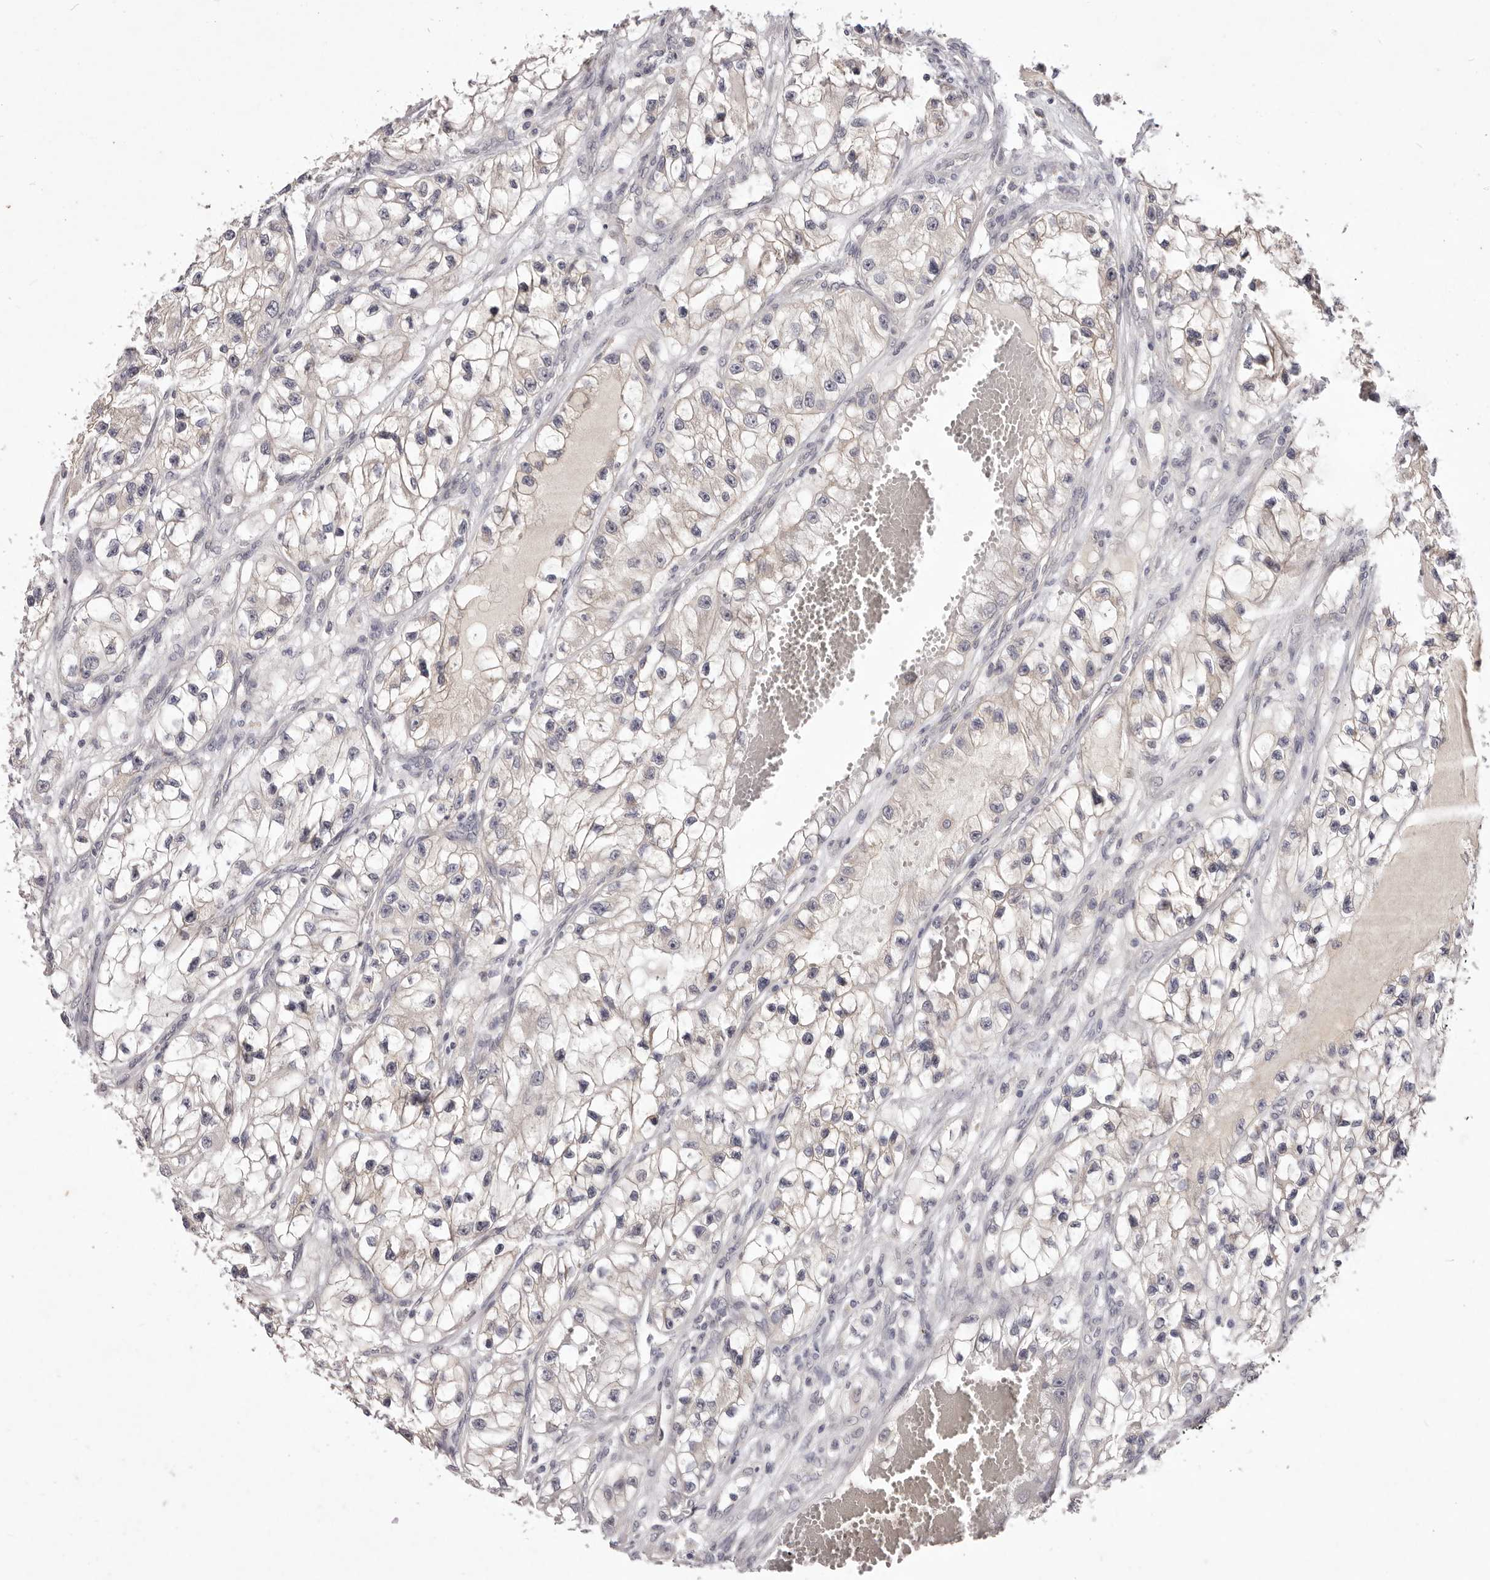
{"staining": {"intensity": "weak", "quantity": "<25%", "location": "cytoplasmic/membranous"}, "tissue": "renal cancer", "cell_type": "Tumor cells", "image_type": "cancer", "snomed": [{"axis": "morphology", "description": "Adenocarcinoma, NOS"}, {"axis": "topography", "description": "Kidney"}], "caption": "There is no significant positivity in tumor cells of adenocarcinoma (renal).", "gene": "GARNL3", "patient": {"sex": "female", "age": 57}}